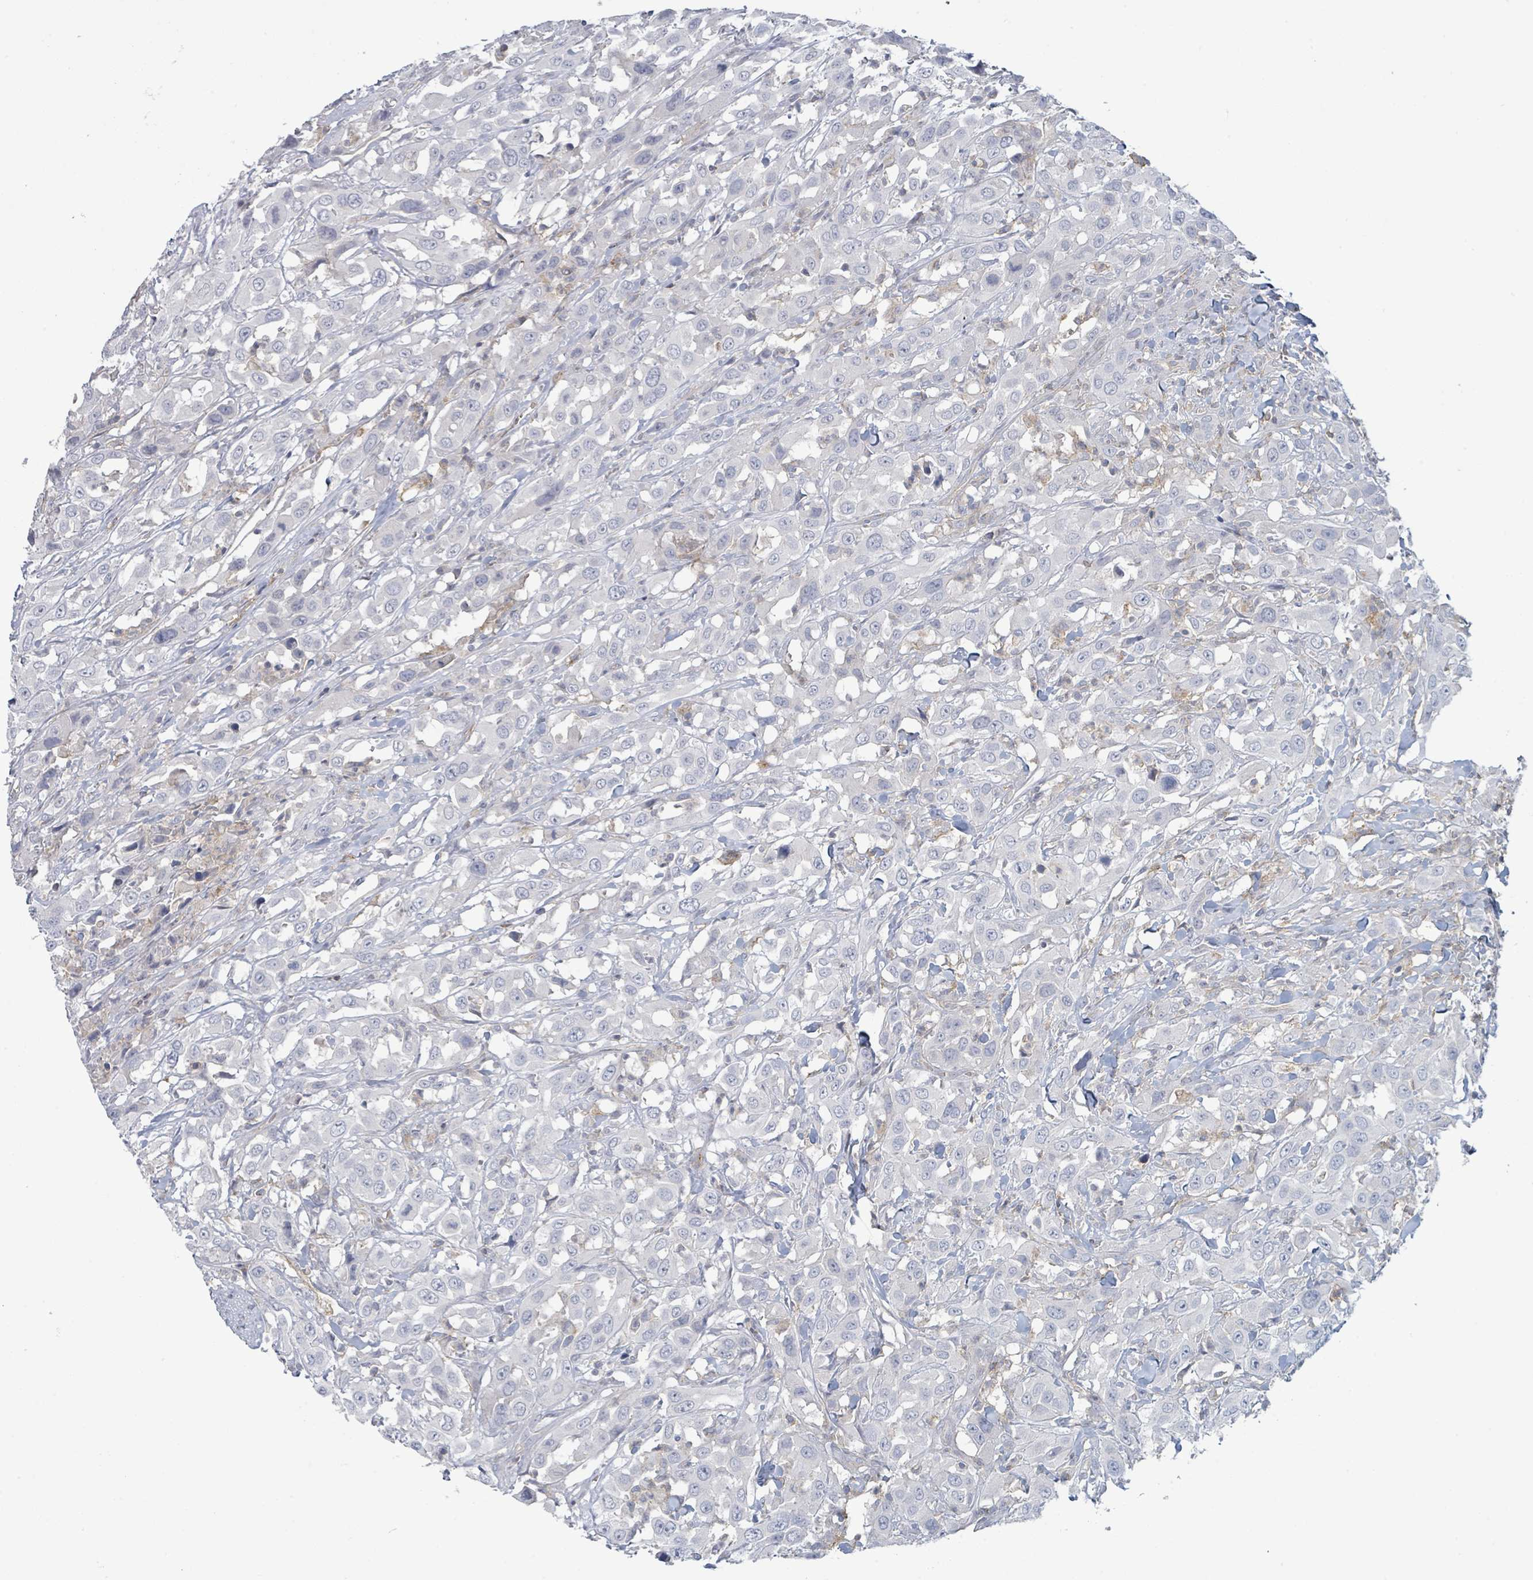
{"staining": {"intensity": "negative", "quantity": "none", "location": "none"}, "tissue": "urothelial cancer", "cell_type": "Tumor cells", "image_type": "cancer", "snomed": [{"axis": "morphology", "description": "Urothelial carcinoma, High grade"}, {"axis": "topography", "description": "Urinary bladder"}], "caption": "A high-resolution micrograph shows IHC staining of urothelial cancer, which reveals no significant expression in tumor cells. The staining was performed using DAB (3,3'-diaminobenzidine) to visualize the protein expression in brown, while the nuclei were stained in blue with hematoxylin (Magnification: 20x).", "gene": "TNFRSF14", "patient": {"sex": "male", "age": 61}}